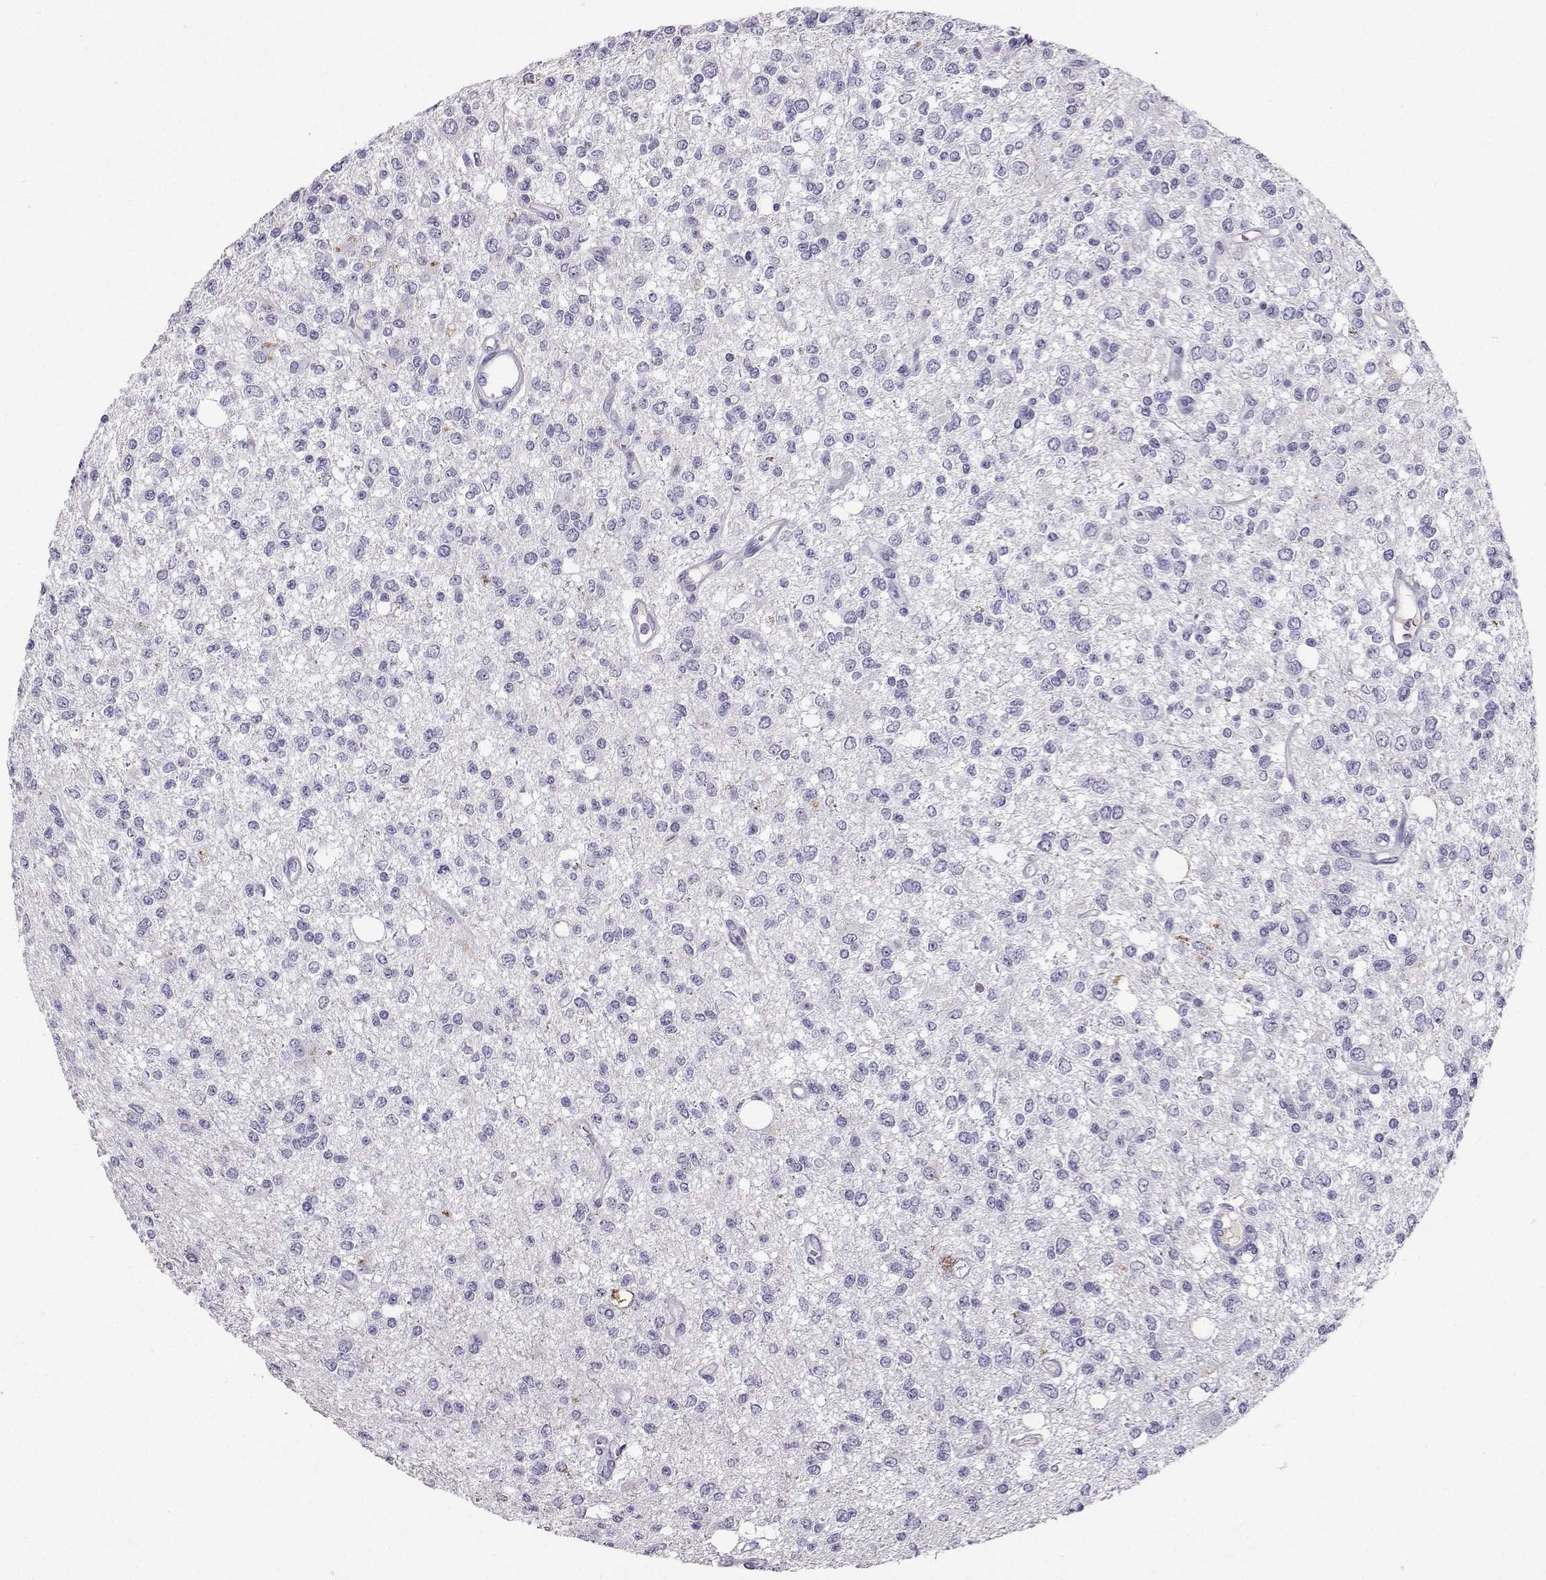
{"staining": {"intensity": "negative", "quantity": "none", "location": "none"}, "tissue": "glioma", "cell_type": "Tumor cells", "image_type": "cancer", "snomed": [{"axis": "morphology", "description": "Glioma, malignant, Low grade"}, {"axis": "topography", "description": "Brain"}], "caption": "High power microscopy histopathology image of an immunohistochemistry photomicrograph of malignant glioma (low-grade), revealing no significant staining in tumor cells. (Brightfield microscopy of DAB (3,3'-diaminobenzidine) immunohistochemistry at high magnification).", "gene": "GRIK4", "patient": {"sex": "male", "age": 67}}